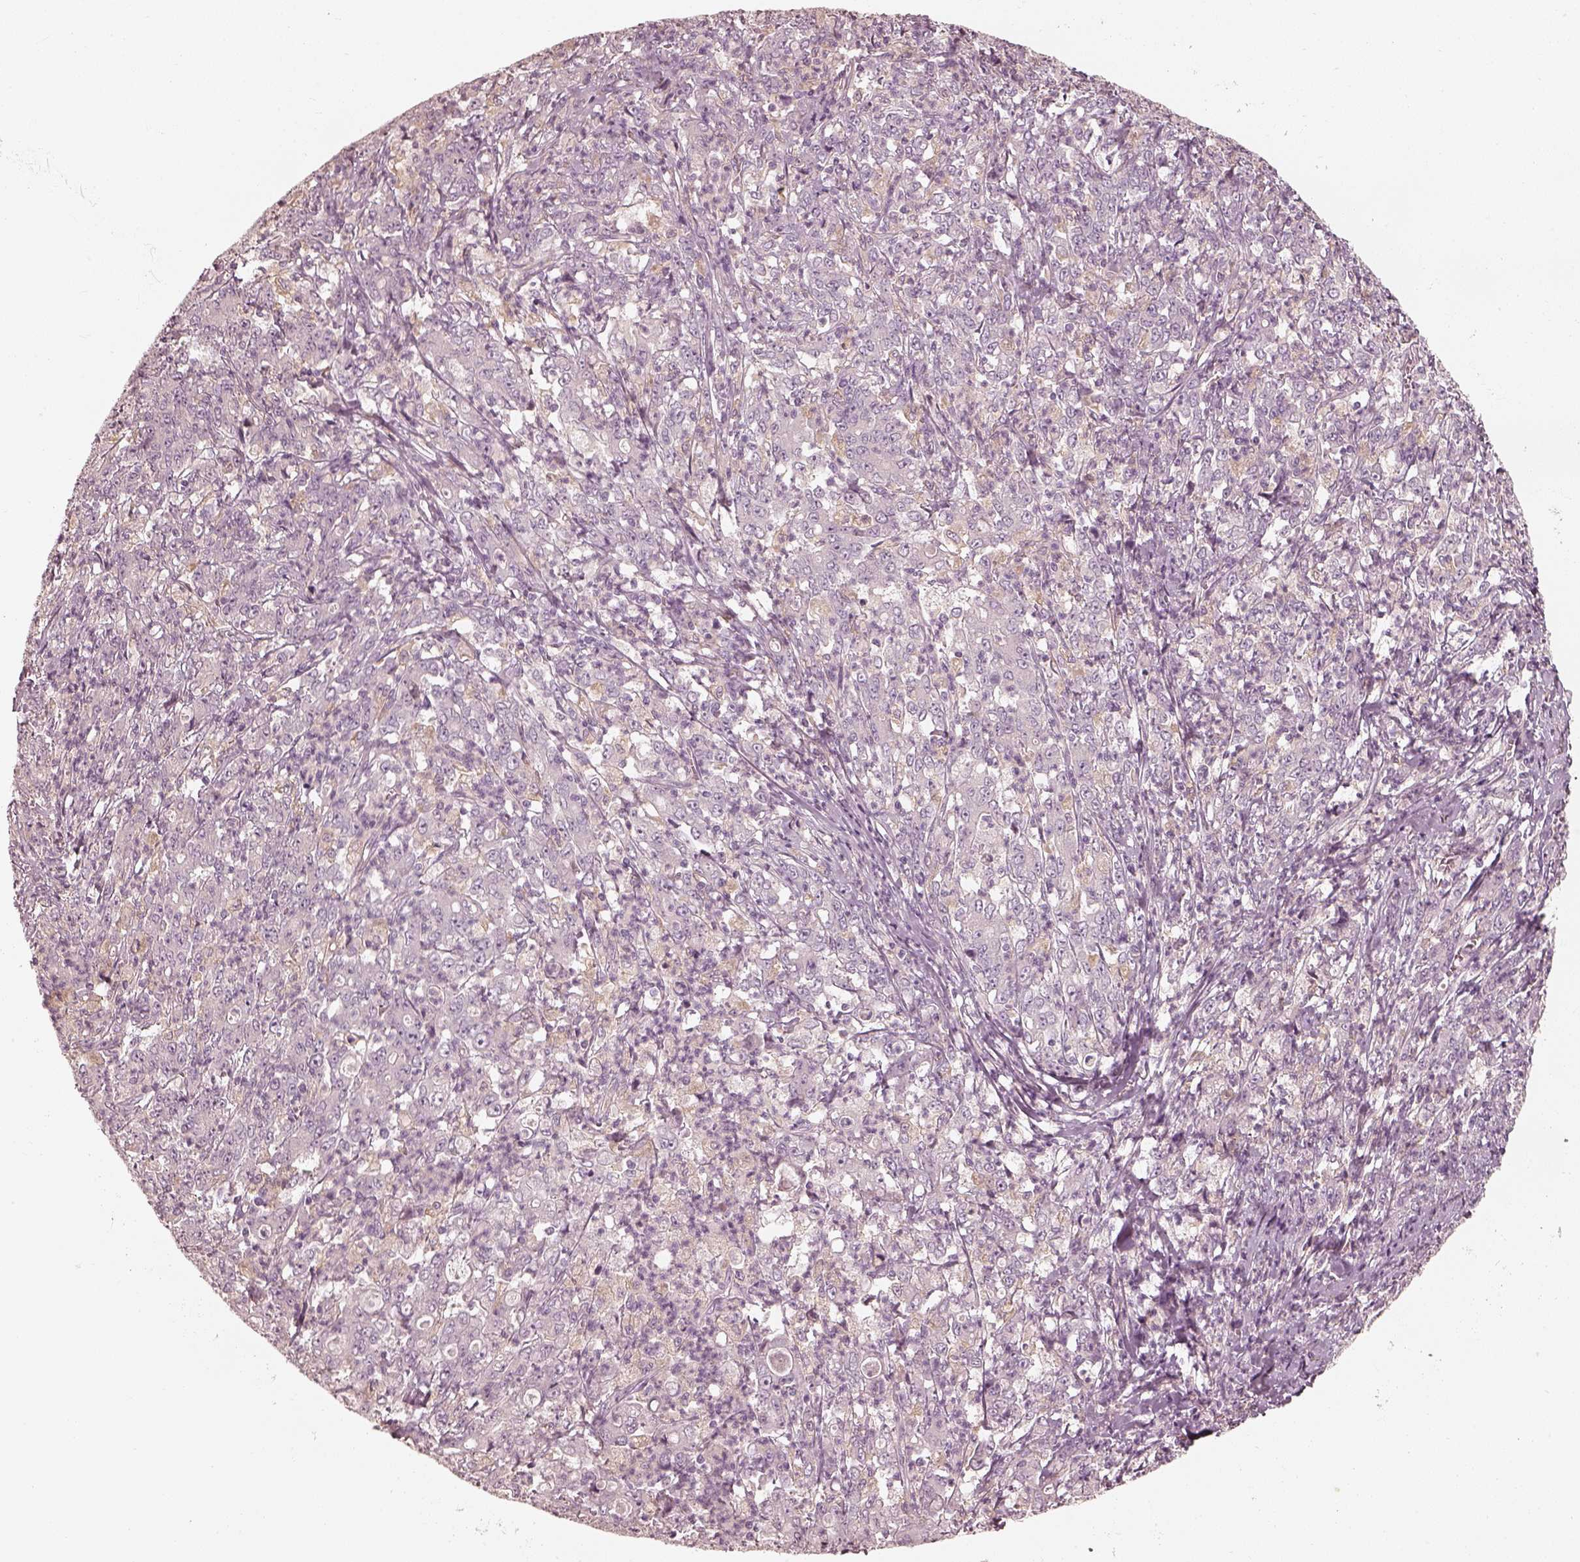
{"staining": {"intensity": "negative", "quantity": "none", "location": "none"}, "tissue": "stomach cancer", "cell_type": "Tumor cells", "image_type": "cancer", "snomed": [{"axis": "morphology", "description": "Adenocarcinoma, NOS"}, {"axis": "topography", "description": "Stomach, lower"}], "caption": "The IHC image has no significant positivity in tumor cells of adenocarcinoma (stomach) tissue. (DAB immunohistochemistry with hematoxylin counter stain).", "gene": "FMNL2", "patient": {"sex": "female", "age": 71}}